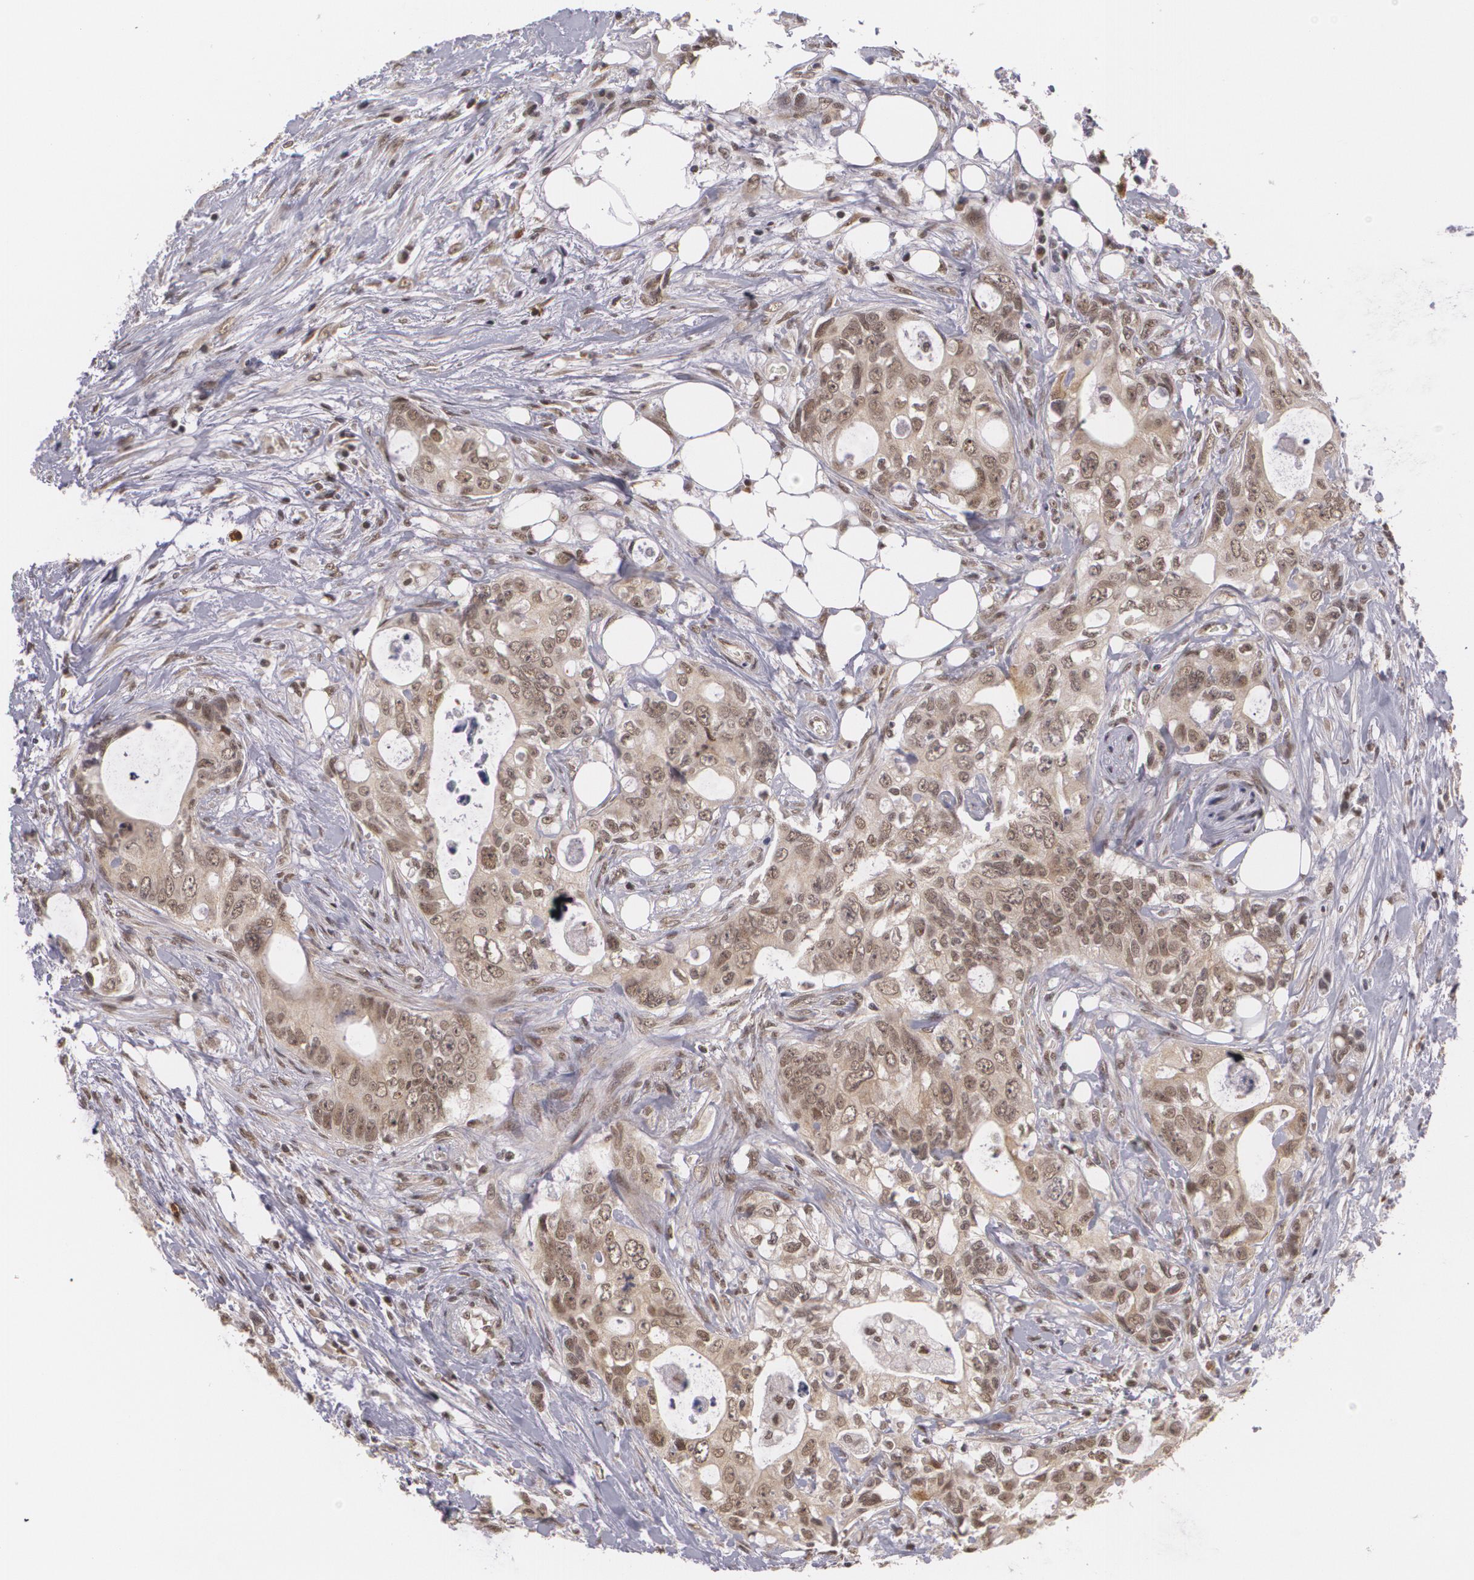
{"staining": {"intensity": "weak", "quantity": "25%-75%", "location": "cytoplasmic/membranous,nuclear"}, "tissue": "colorectal cancer", "cell_type": "Tumor cells", "image_type": "cancer", "snomed": [{"axis": "morphology", "description": "Adenocarcinoma, NOS"}, {"axis": "topography", "description": "Rectum"}], "caption": "Immunohistochemistry (IHC) photomicrograph of neoplastic tissue: colorectal cancer stained using IHC displays low levels of weak protein expression localized specifically in the cytoplasmic/membranous and nuclear of tumor cells, appearing as a cytoplasmic/membranous and nuclear brown color.", "gene": "ALX1", "patient": {"sex": "female", "age": 57}}